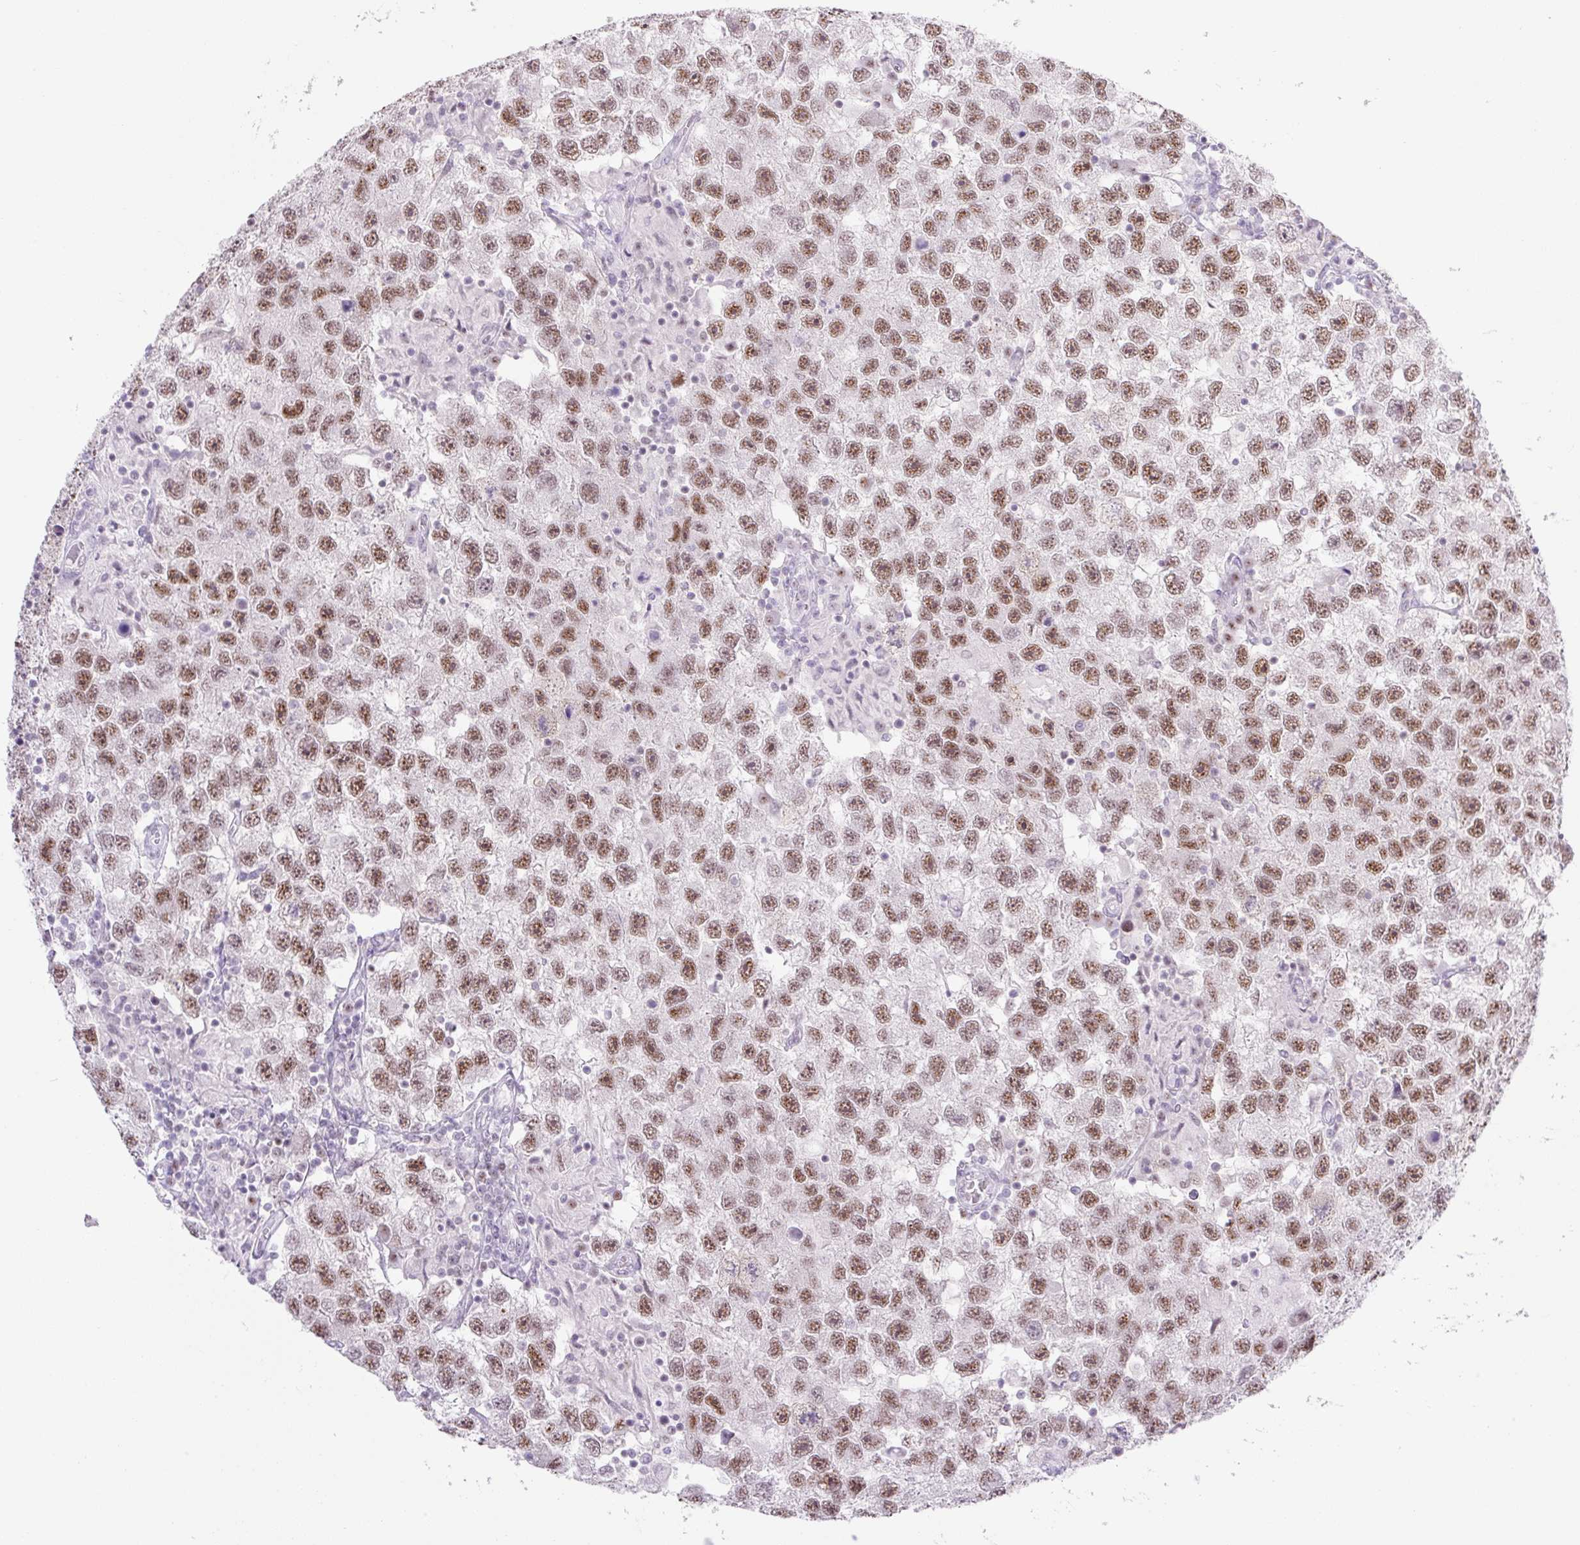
{"staining": {"intensity": "moderate", "quantity": ">75%", "location": "nuclear"}, "tissue": "testis cancer", "cell_type": "Tumor cells", "image_type": "cancer", "snomed": [{"axis": "morphology", "description": "Seminoma, NOS"}, {"axis": "topography", "description": "Testis"}], "caption": "A brown stain shows moderate nuclear staining of a protein in human testis cancer (seminoma) tumor cells.", "gene": "TLE3", "patient": {"sex": "male", "age": 26}}